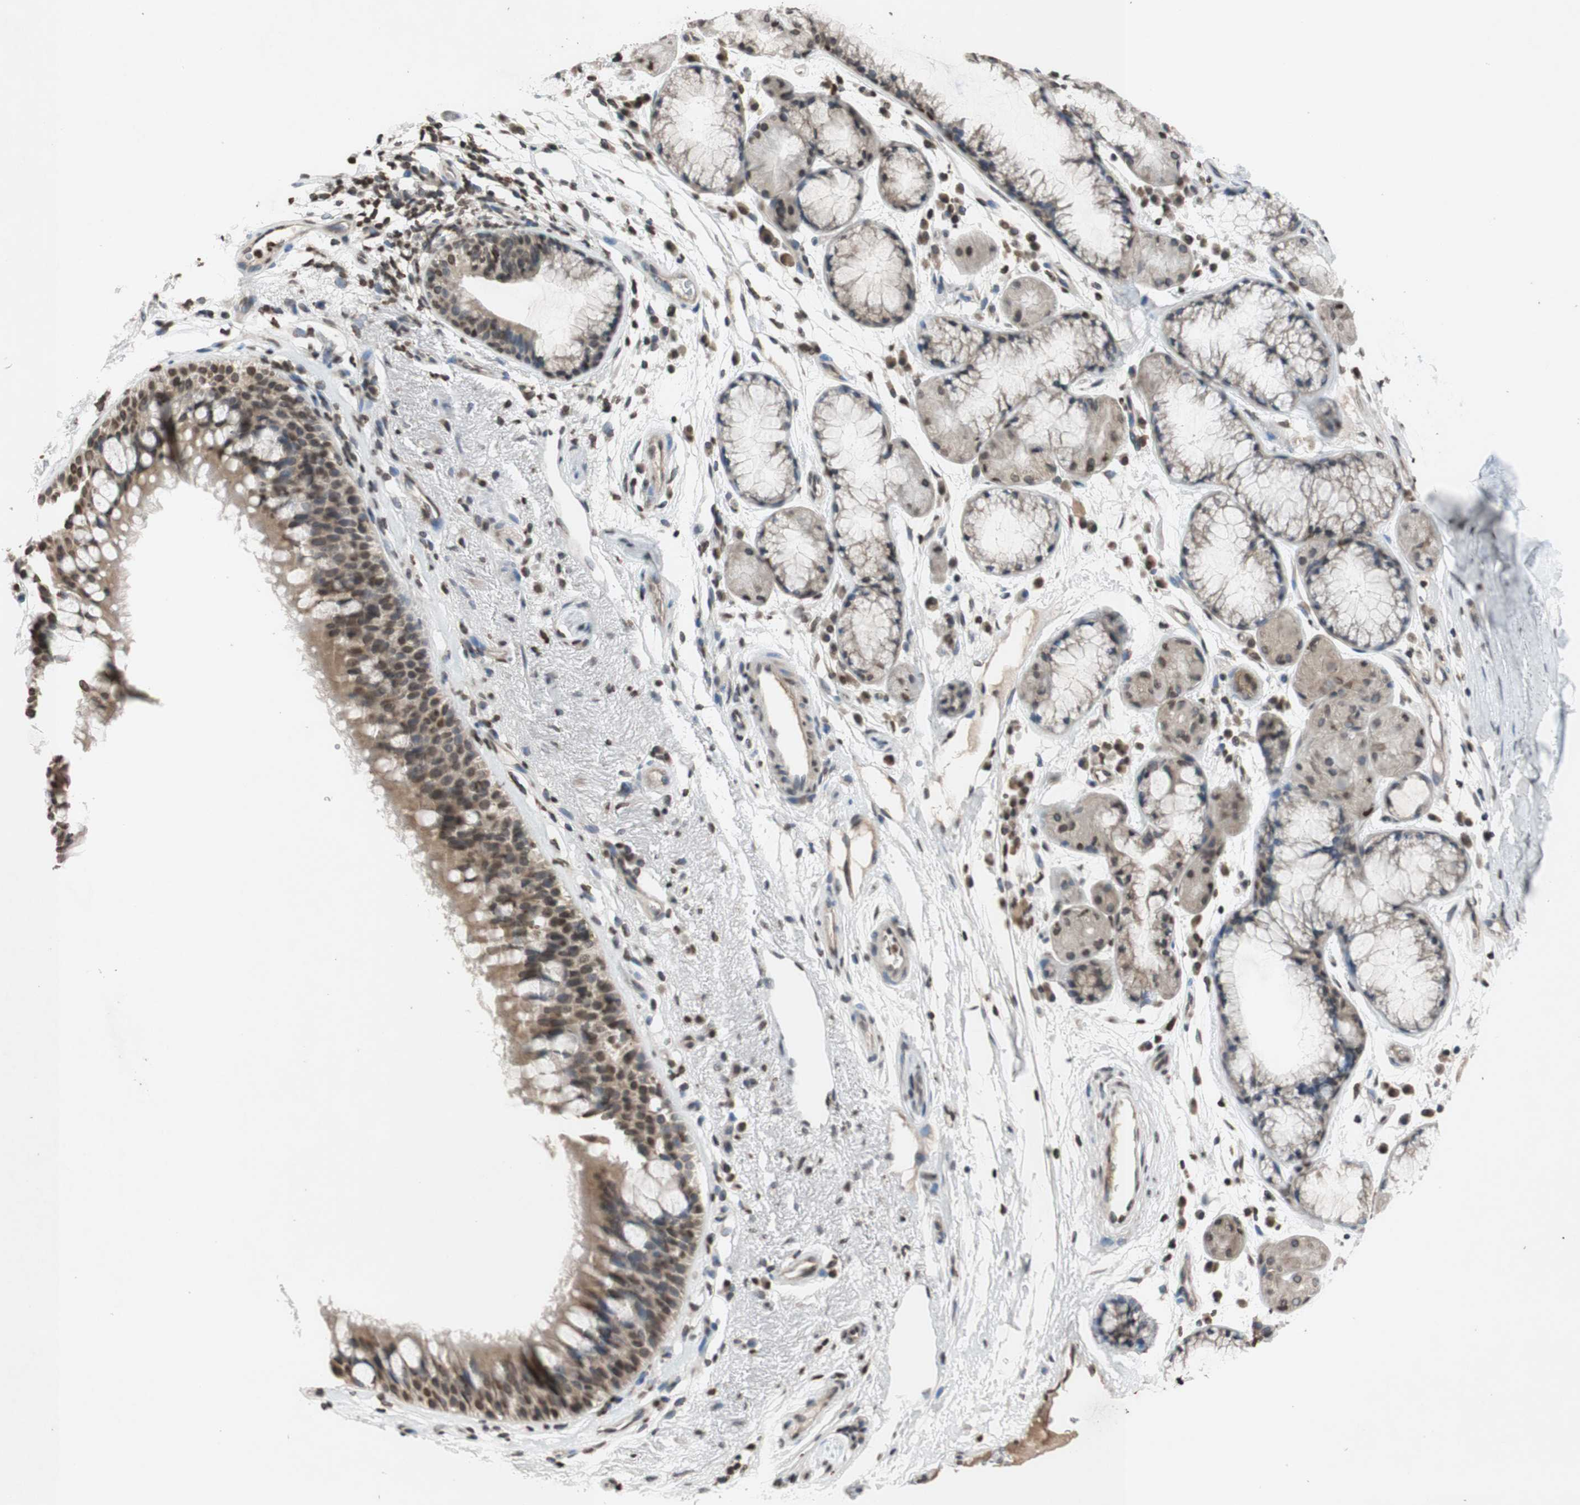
{"staining": {"intensity": "moderate", "quantity": ">75%", "location": "cytoplasmic/membranous,nuclear"}, "tissue": "bronchus", "cell_type": "Respiratory epithelial cells", "image_type": "normal", "snomed": [{"axis": "morphology", "description": "Normal tissue, NOS"}, {"axis": "topography", "description": "Bronchus"}], "caption": "Immunohistochemistry photomicrograph of unremarkable bronchus stained for a protein (brown), which displays medium levels of moderate cytoplasmic/membranous,nuclear staining in about >75% of respiratory epithelial cells.", "gene": "MCM6", "patient": {"sex": "female", "age": 54}}